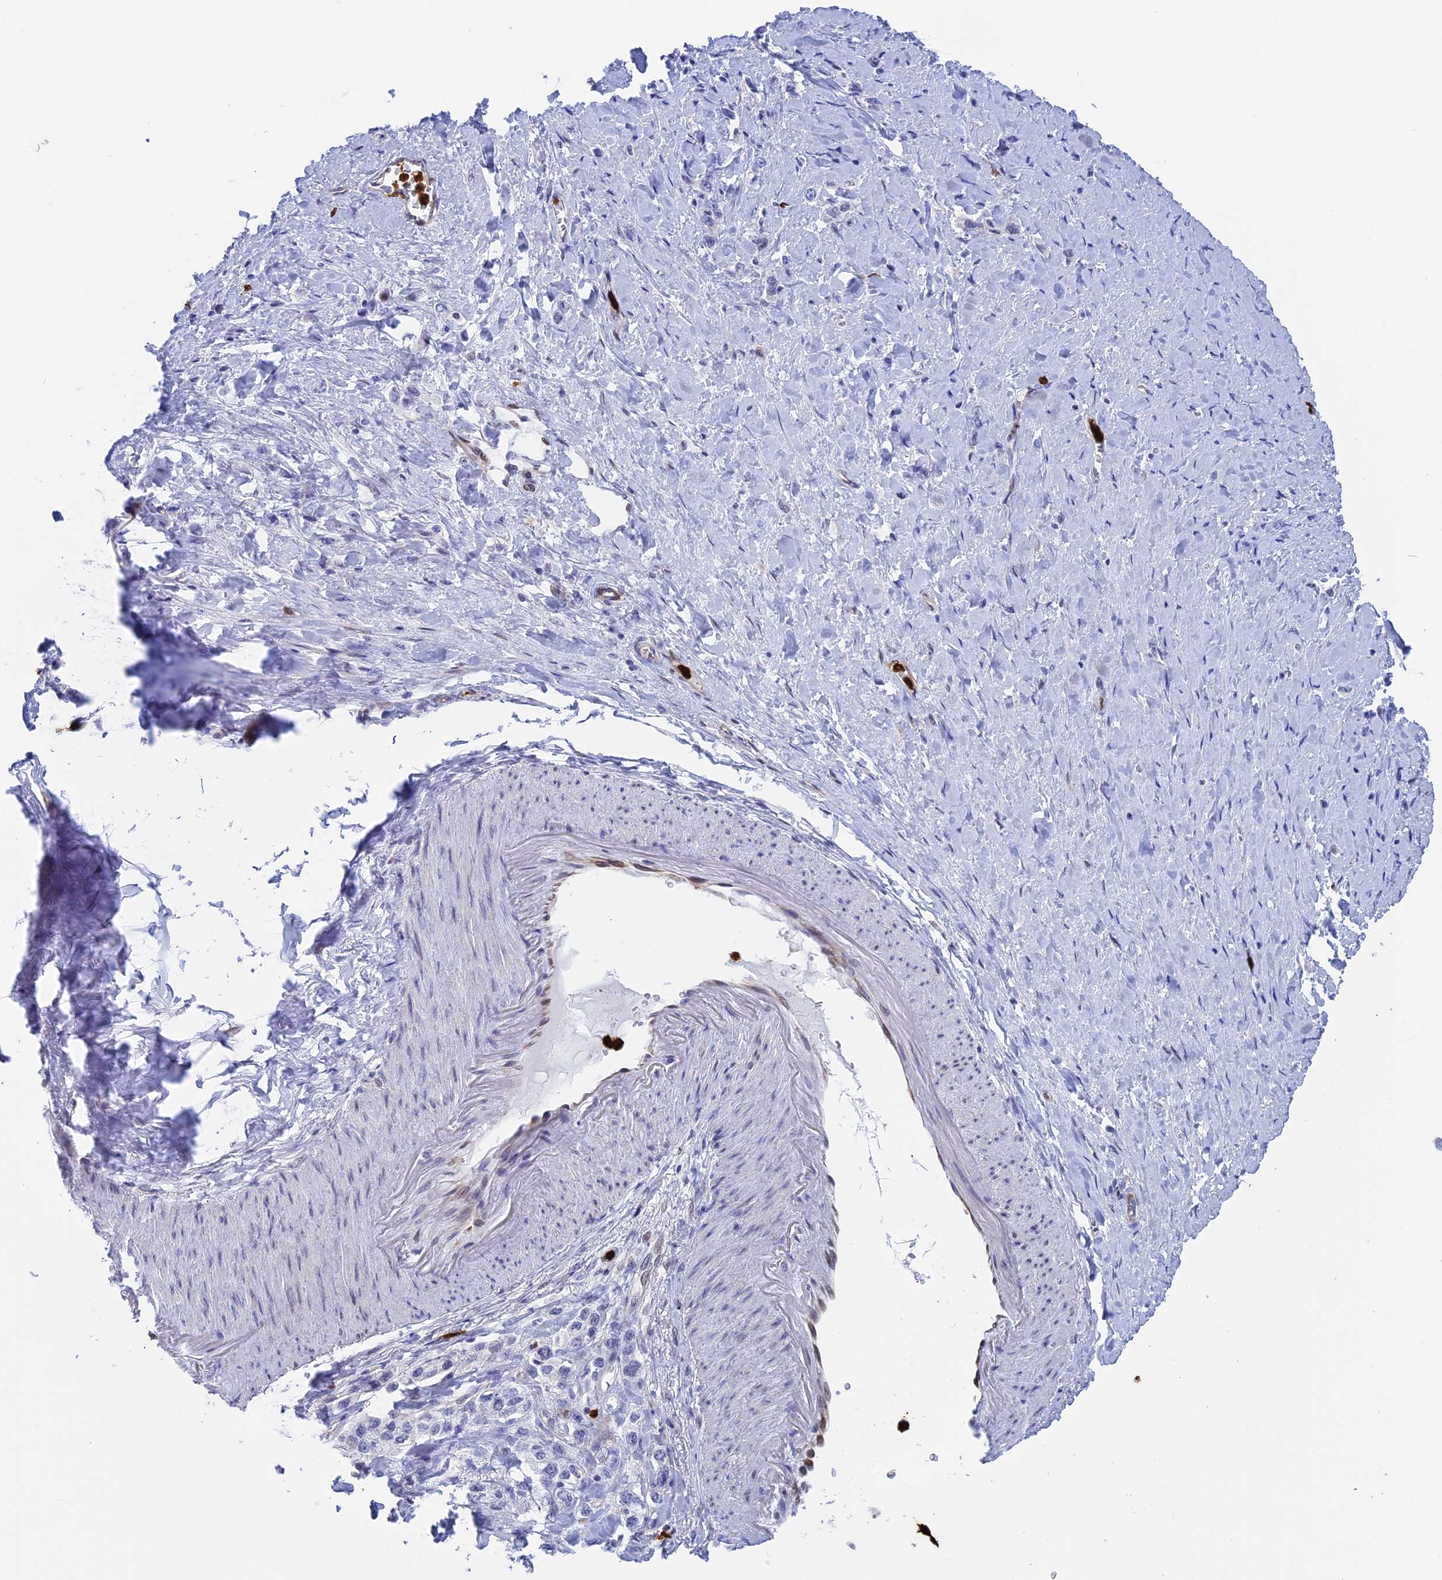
{"staining": {"intensity": "negative", "quantity": "none", "location": "none"}, "tissue": "stomach cancer", "cell_type": "Tumor cells", "image_type": "cancer", "snomed": [{"axis": "morphology", "description": "Adenocarcinoma, NOS"}, {"axis": "topography", "description": "Stomach"}], "caption": "IHC micrograph of neoplastic tissue: human adenocarcinoma (stomach) stained with DAB (3,3'-diaminobenzidine) shows no significant protein expression in tumor cells.", "gene": "SLC26A1", "patient": {"sex": "female", "age": 65}}